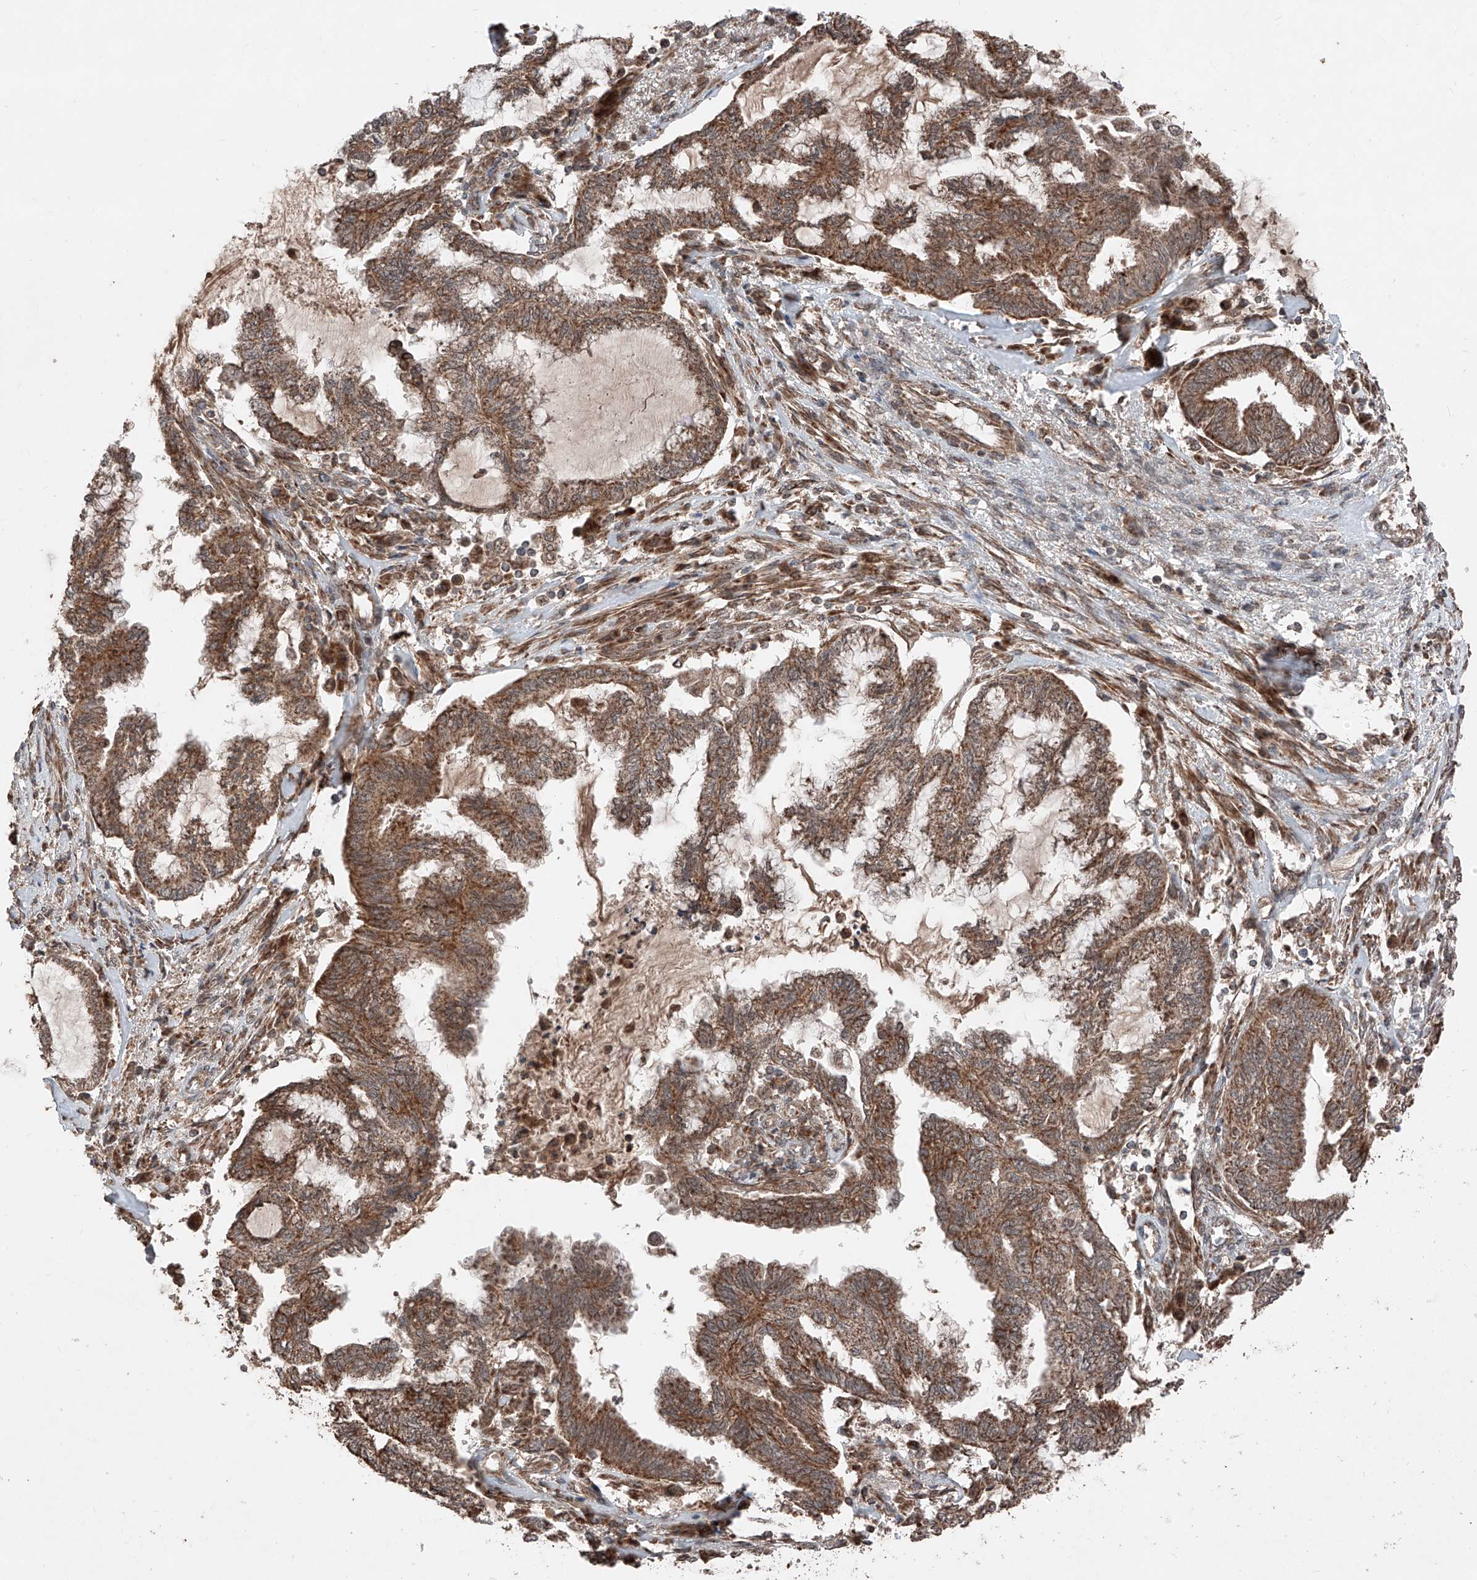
{"staining": {"intensity": "moderate", "quantity": ">75%", "location": "cytoplasmic/membranous"}, "tissue": "endometrial cancer", "cell_type": "Tumor cells", "image_type": "cancer", "snomed": [{"axis": "morphology", "description": "Adenocarcinoma, NOS"}, {"axis": "topography", "description": "Endometrium"}], "caption": "Tumor cells display medium levels of moderate cytoplasmic/membranous expression in approximately >75% of cells in human adenocarcinoma (endometrial). The protein is stained brown, and the nuclei are stained in blue (DAB IHC with brightfield microscopy, high magnification).", "gene": "ZSCAN29", "patient": {"sex": "female", "age": 86}}